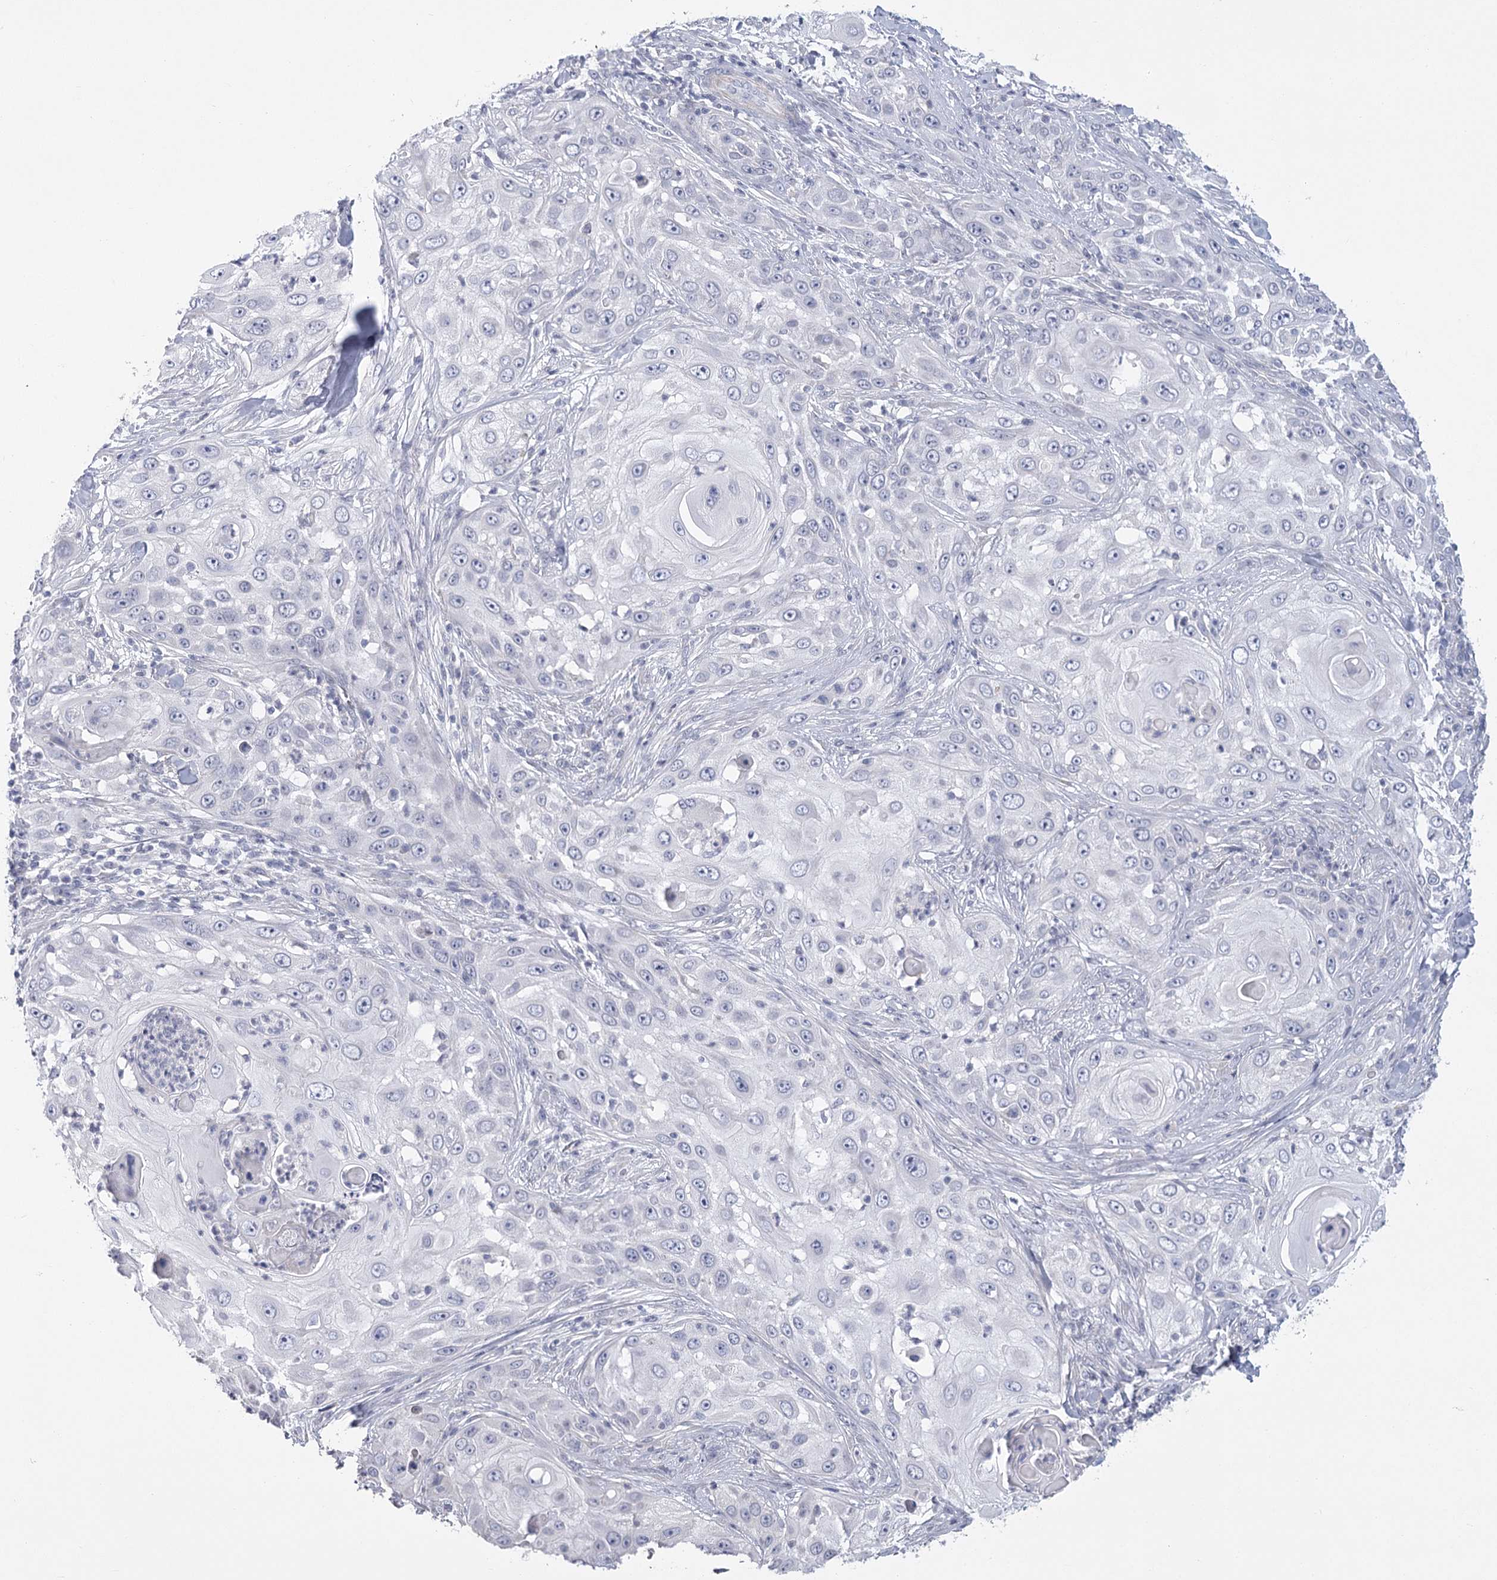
{"staining": {"intensity": "negative", "quantity": "none", "location": "none"}, "tissue": "skin cancer", "cell_type": "Tumor cells", "image_type": "cancer", "snomed": [{"axis": "morphology", "description": "Squamous cell carcinoma, NOS"}, {"axis": "topography", "description": "Skin"}], "caption": "Immunohistochemical staining of human squamous cell carcinoma (skin) exhibits no significant staining in tumor cells.", "gene": "FAM76B", "patient": {"sex": "female", "age": 44}}